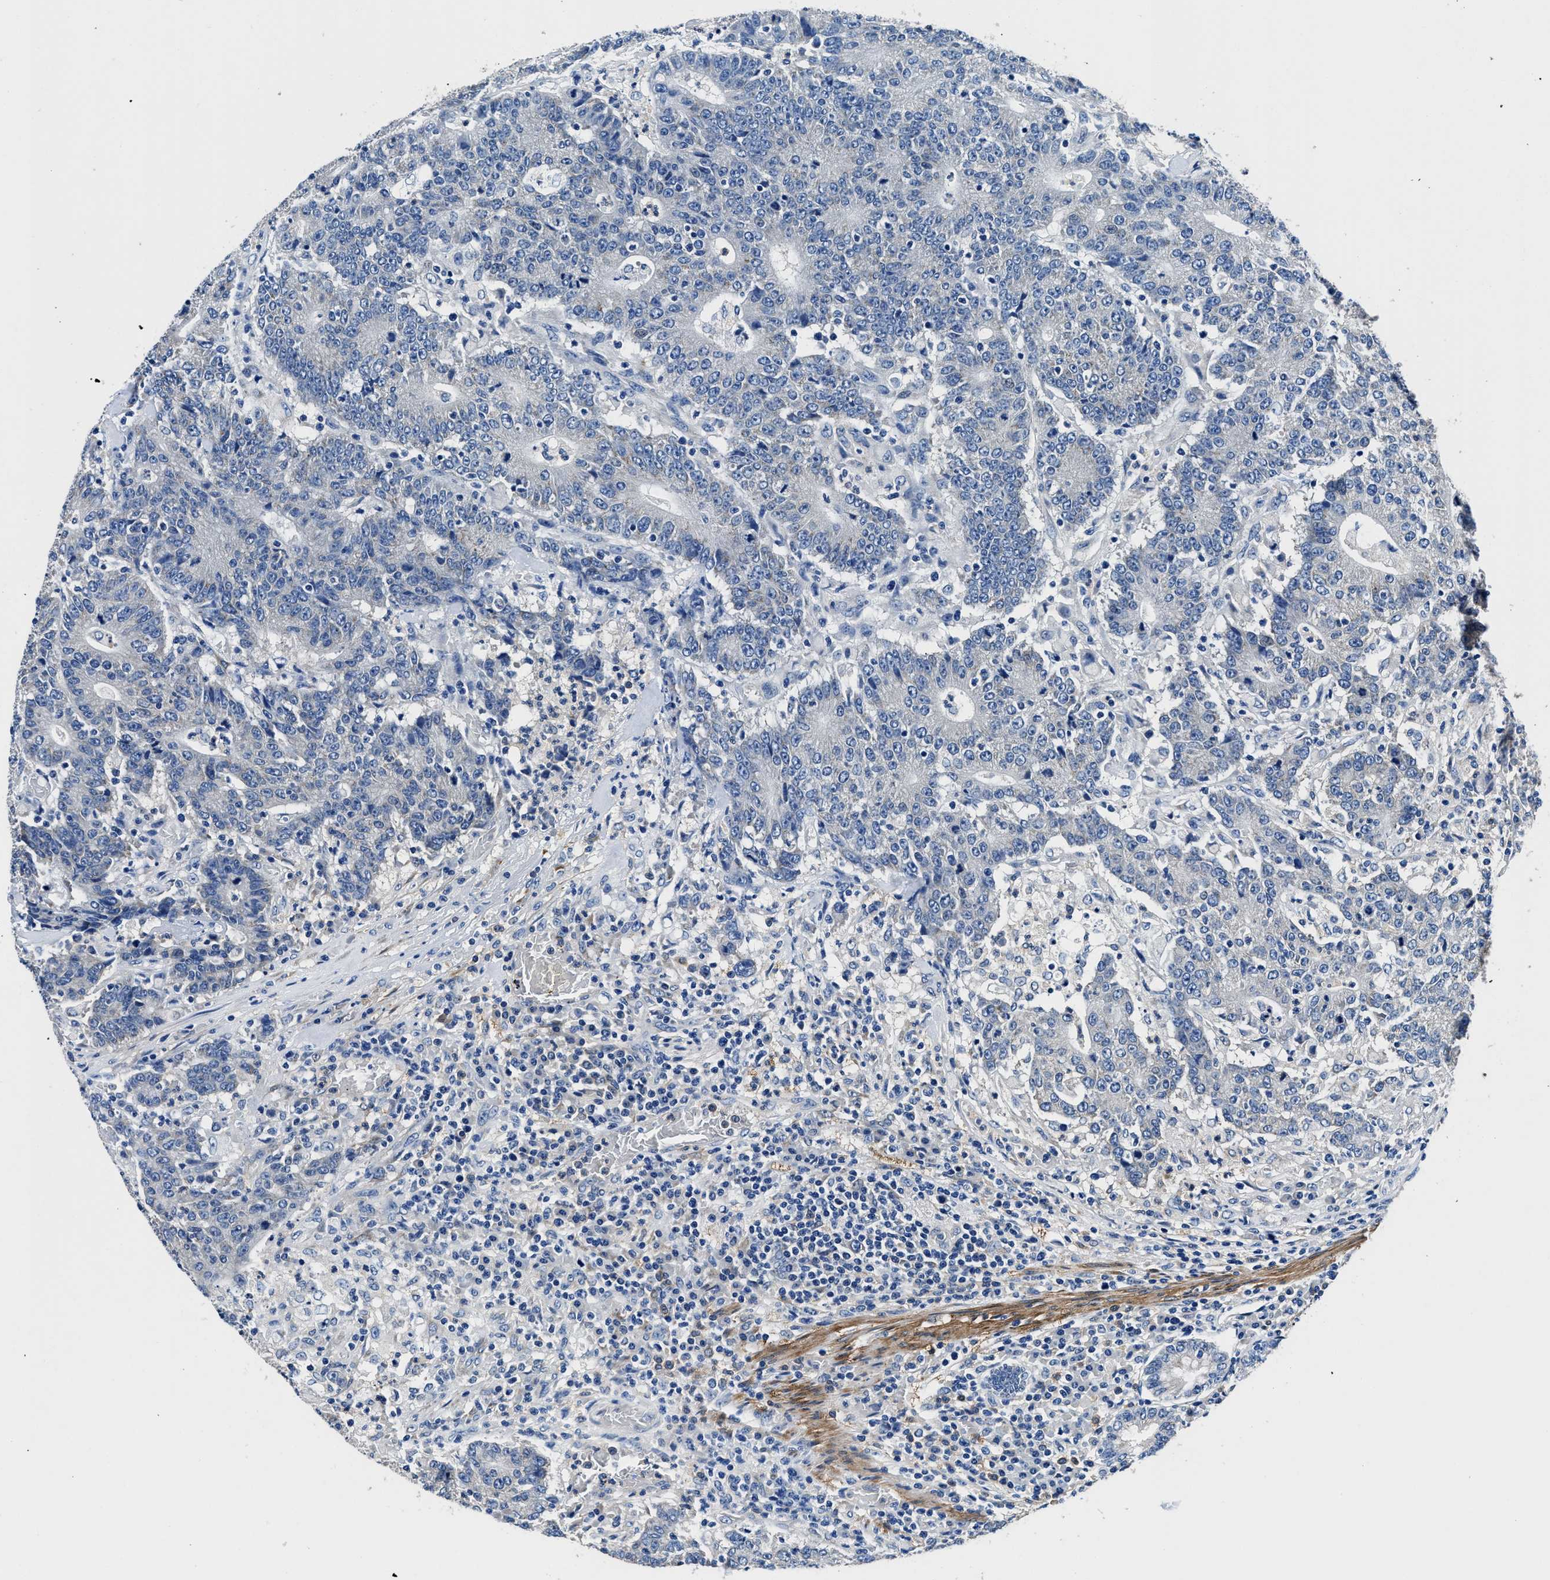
{"staining": {"intensity": "negative", "quantity": "none", "location": "none"}, "tissue": "colorectal cancer", "cell_type": "Tumor cells", "image_type": "cancer", "snomed": [{"axis": "morphology", "description": "Normal tissue, NOS"}, {"axis": "morphology", "description": "Adenocarcinoma, NOS"}, {"axis": "topography", "description": "Colon"}], "caption": "Immunohistochemical staining of colorectal cancer reveals no significant expression in tumor cells. (Immunohistochemistry (ihc), brightfield microscopy, high magnification).", "gene": "NEU1", "patient": {"sex": "female", "age": 75}}